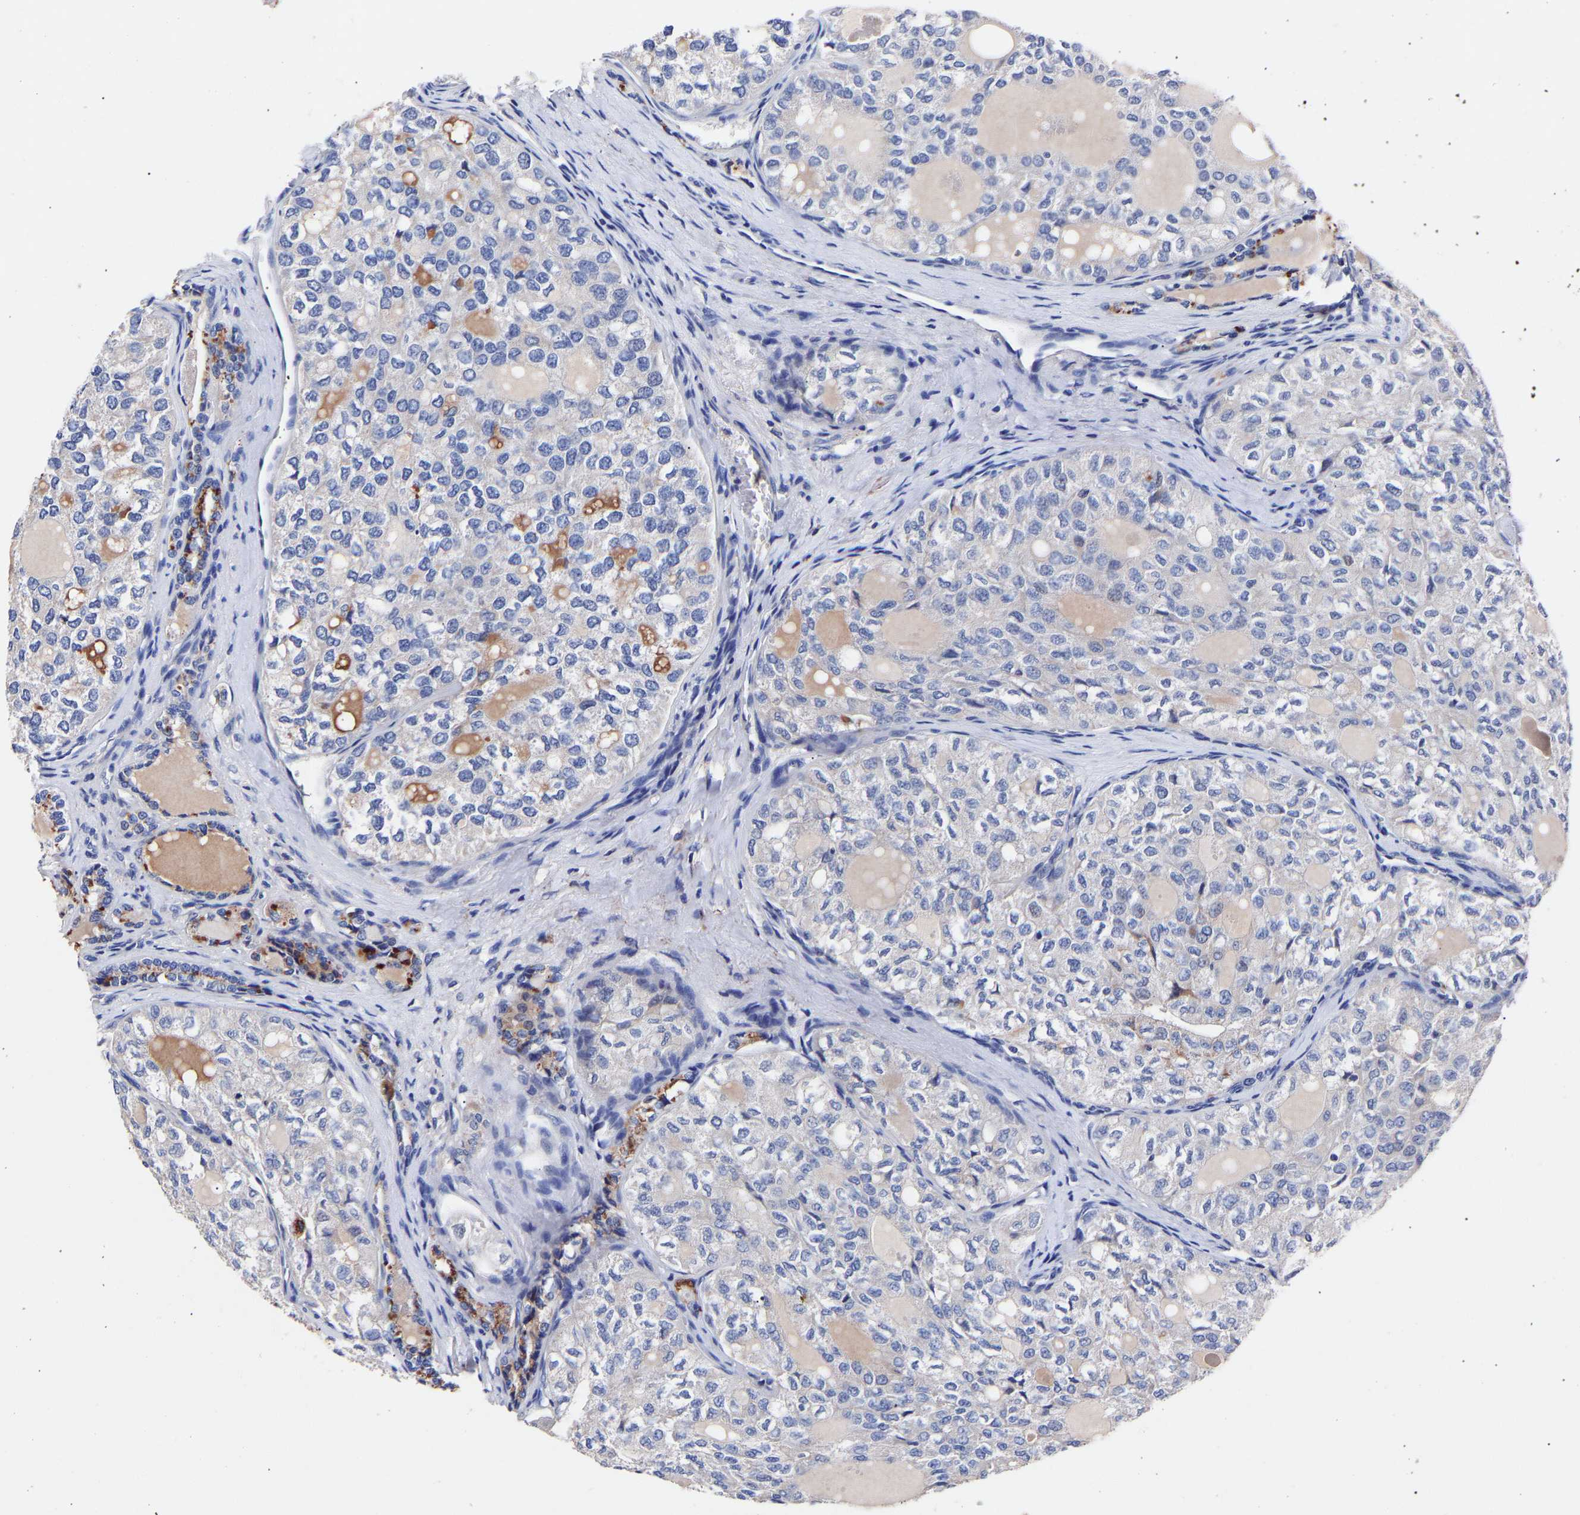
{"staining": {"intensity": "negative", "quantity": "none", "location": "none"}, "tissue": "thyroid cancer", "cell_type": "Tumor cells", "image_type": "cancer", "snomed": [{"axis": "morphology", "description": "Follicular adenoma carcinoma, NOS"}, {"axis": "topography", "description": "Thyroid gland"}], "caption": "Tumor cells show no significant protein positivity in thyroid follicular adenoma carcinoma.", "gene": "SEM1", "patient": {"sex": "male", "age": 75}}